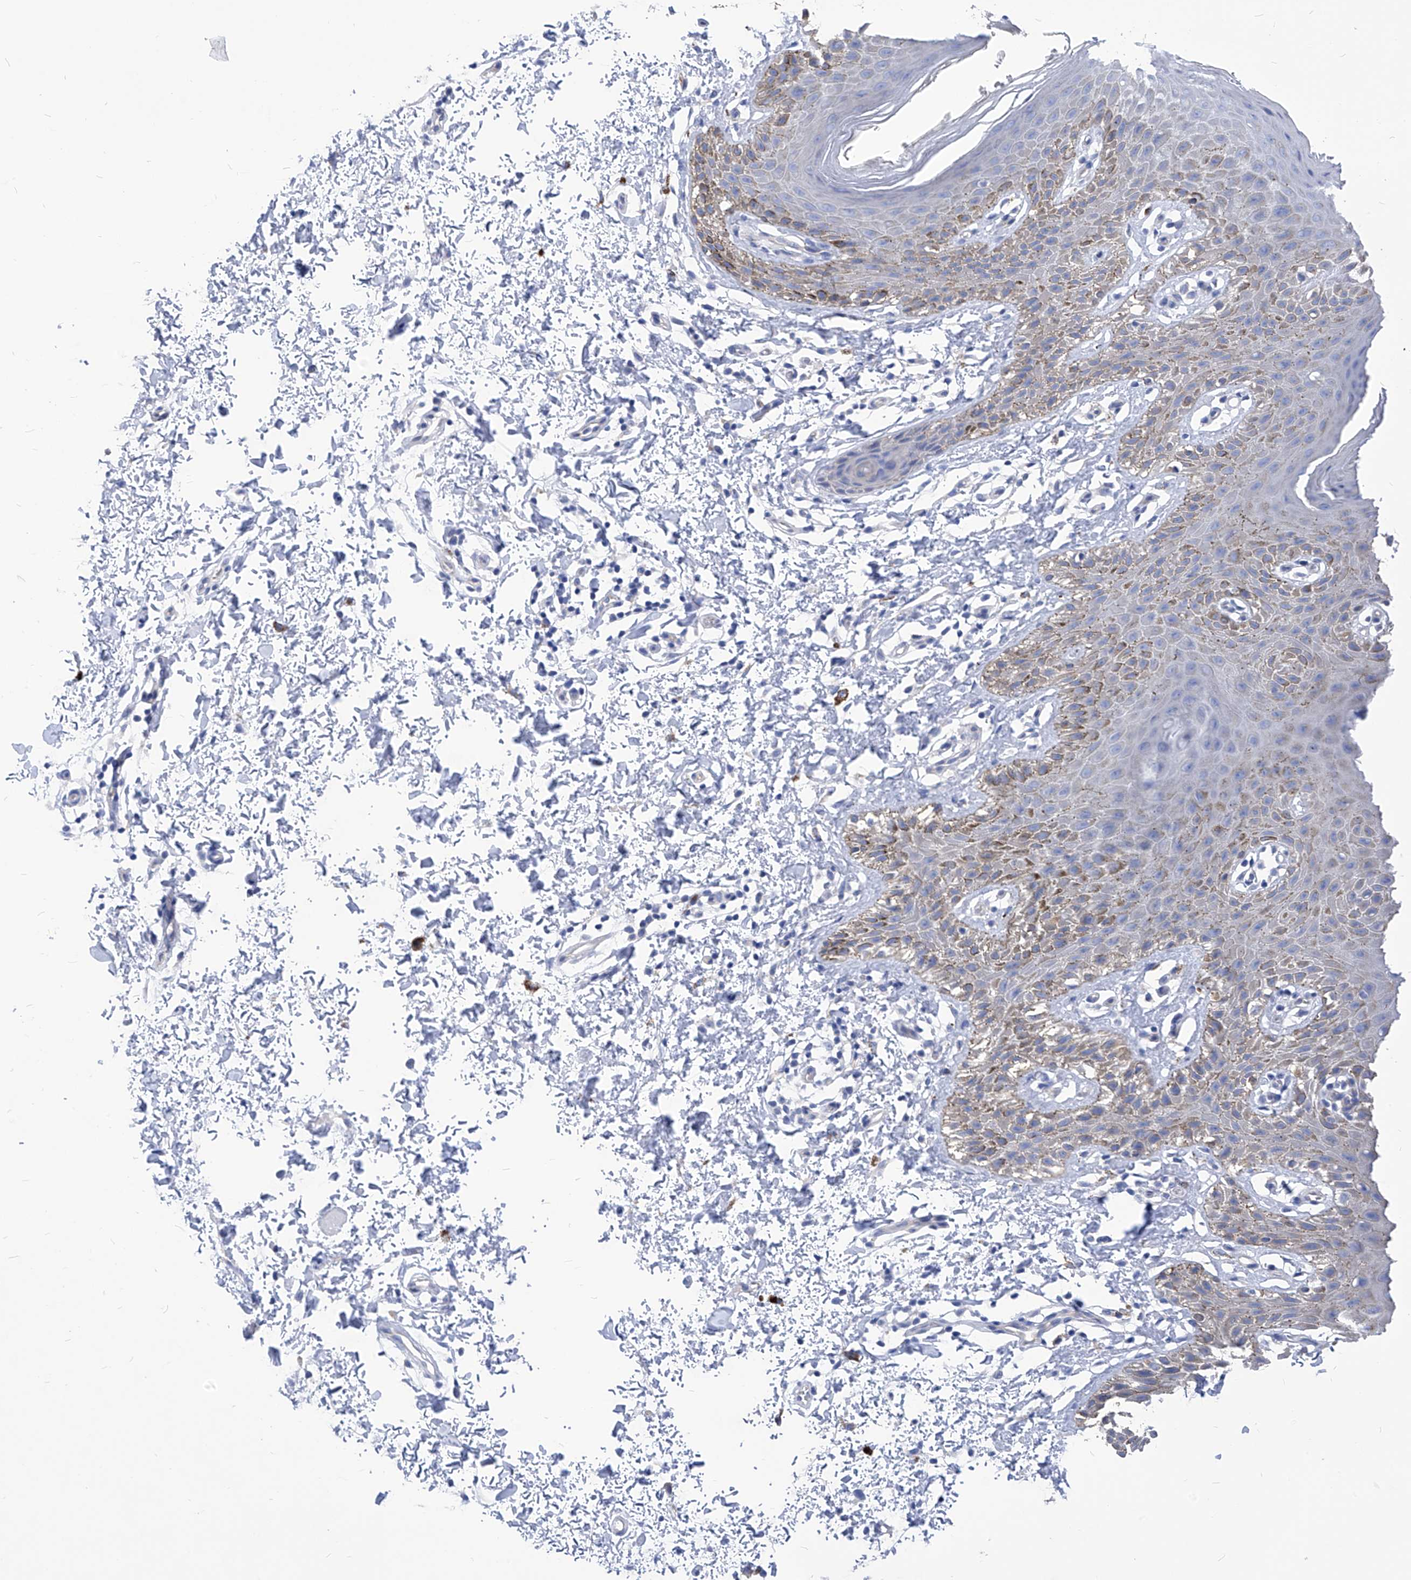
{"staining": {"intensity": "moderate", "quantity": "<25%", "location": "cytoplasmic/membranous"}, "tissue": "skin", "cell_type": "Epidermal cells", "image_type": "normal", "snomed": [{"axis": "morphology", "description": "Normal tissue, NOS"}, {"axis": "topography", "description": "Anal"}], "caption": "The image demonstrates staining of benign skin, revealing moderate cytoplasmic/membranous protein expression (brown color) within epidermal cells.", "gene": "XPNPEP1", "patient": {"sex": "male", "age": 44}}